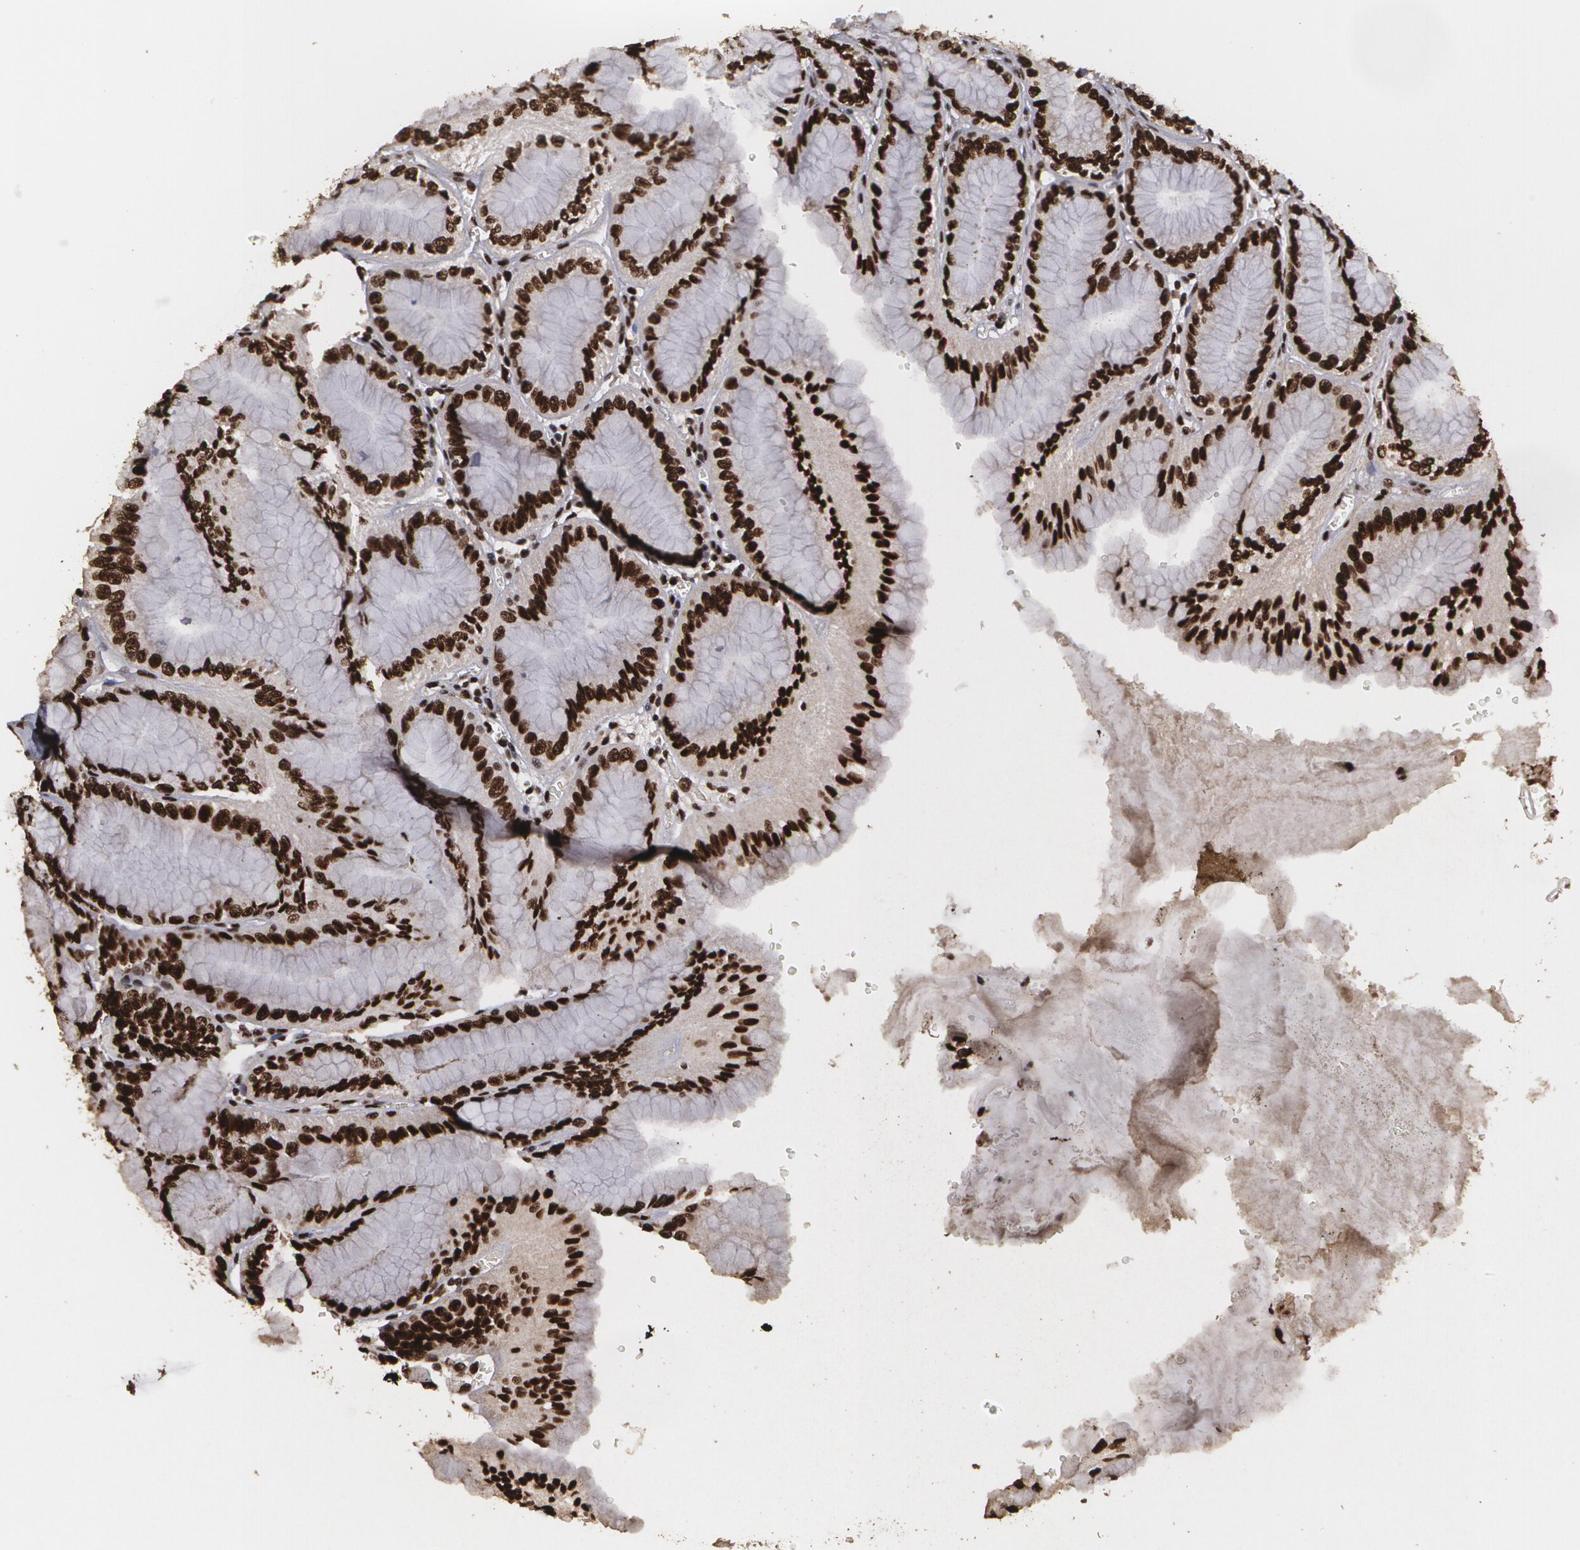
{"staining": {"intensity": "strong", "quantity": ">75%", "location": "nuclear"}, "tissue": "stomach", "cell_type": "Glandular cells", "image_type": "normal", "snomed": [{"axis": "morphology", "description": "Normal tissue, NOS"}, {"axis": "topography", "description": "Stomach, lower"}], "caption": "Immunohistochemical staining of unremarkable human stomach demonstrates >75% levels of strong nuclear protein expression in approximately >75% of glandular cells.", "gene": "RCOR1", "patient": {"sex": "male", "age": 71}}